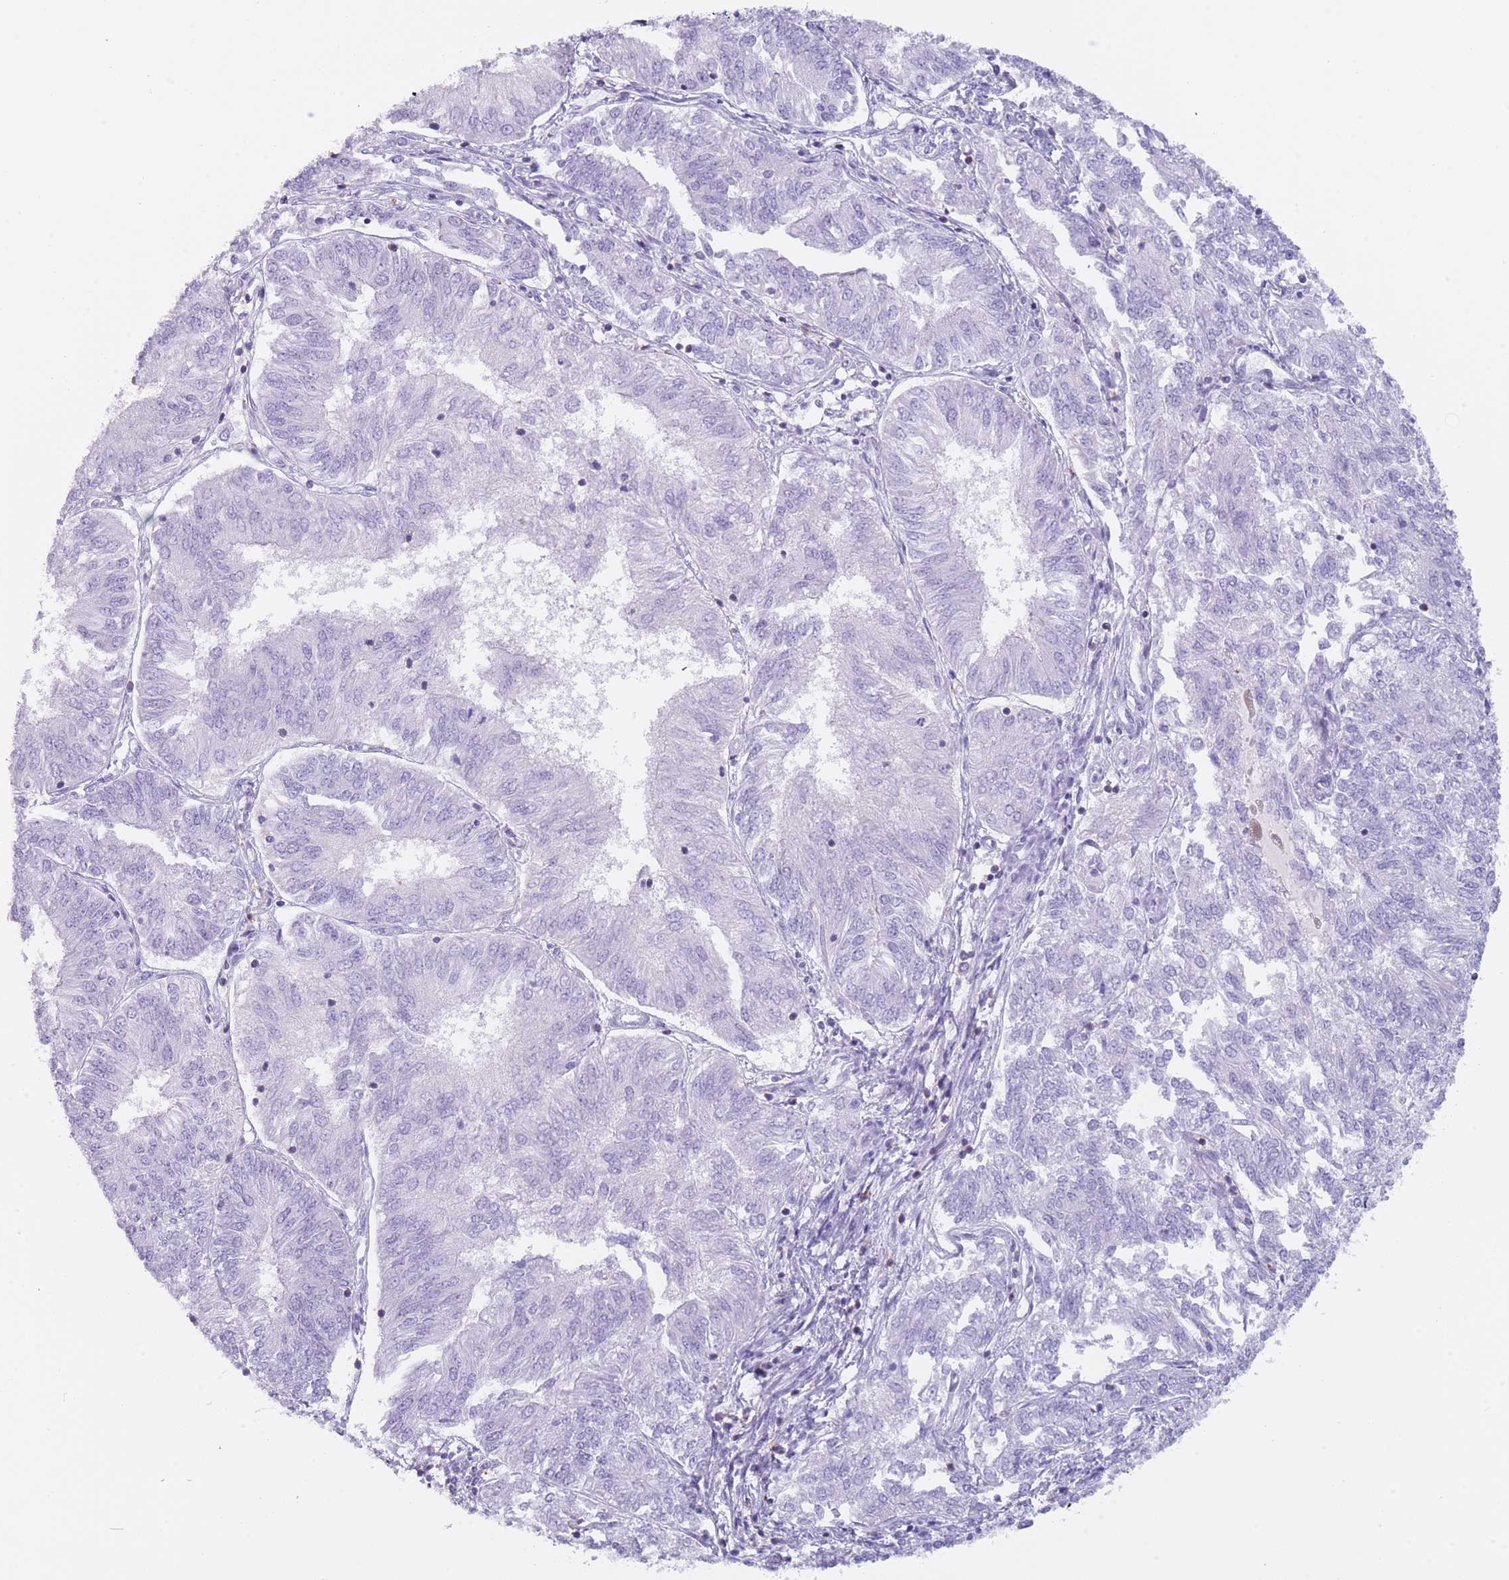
{"staining": {"intensity": "negative", "quantity": "none", "location": "none"}, "tissue": "endometrial cancer", "cell_type": "Tumor cells", "image_type": "cancer", "snomed": [{"axis": "morphology", "description": "Adenocarcinoma, NOS"}, {"axis": "topography", "description": "Endometrium"}], "caption": "Human endometrial cancer stained for a protein using immunohistochemistry (IHC) shows no staining in tumor cells.", "gene": "NBPF20", "patient": {"sex": "female", "age": 58}}